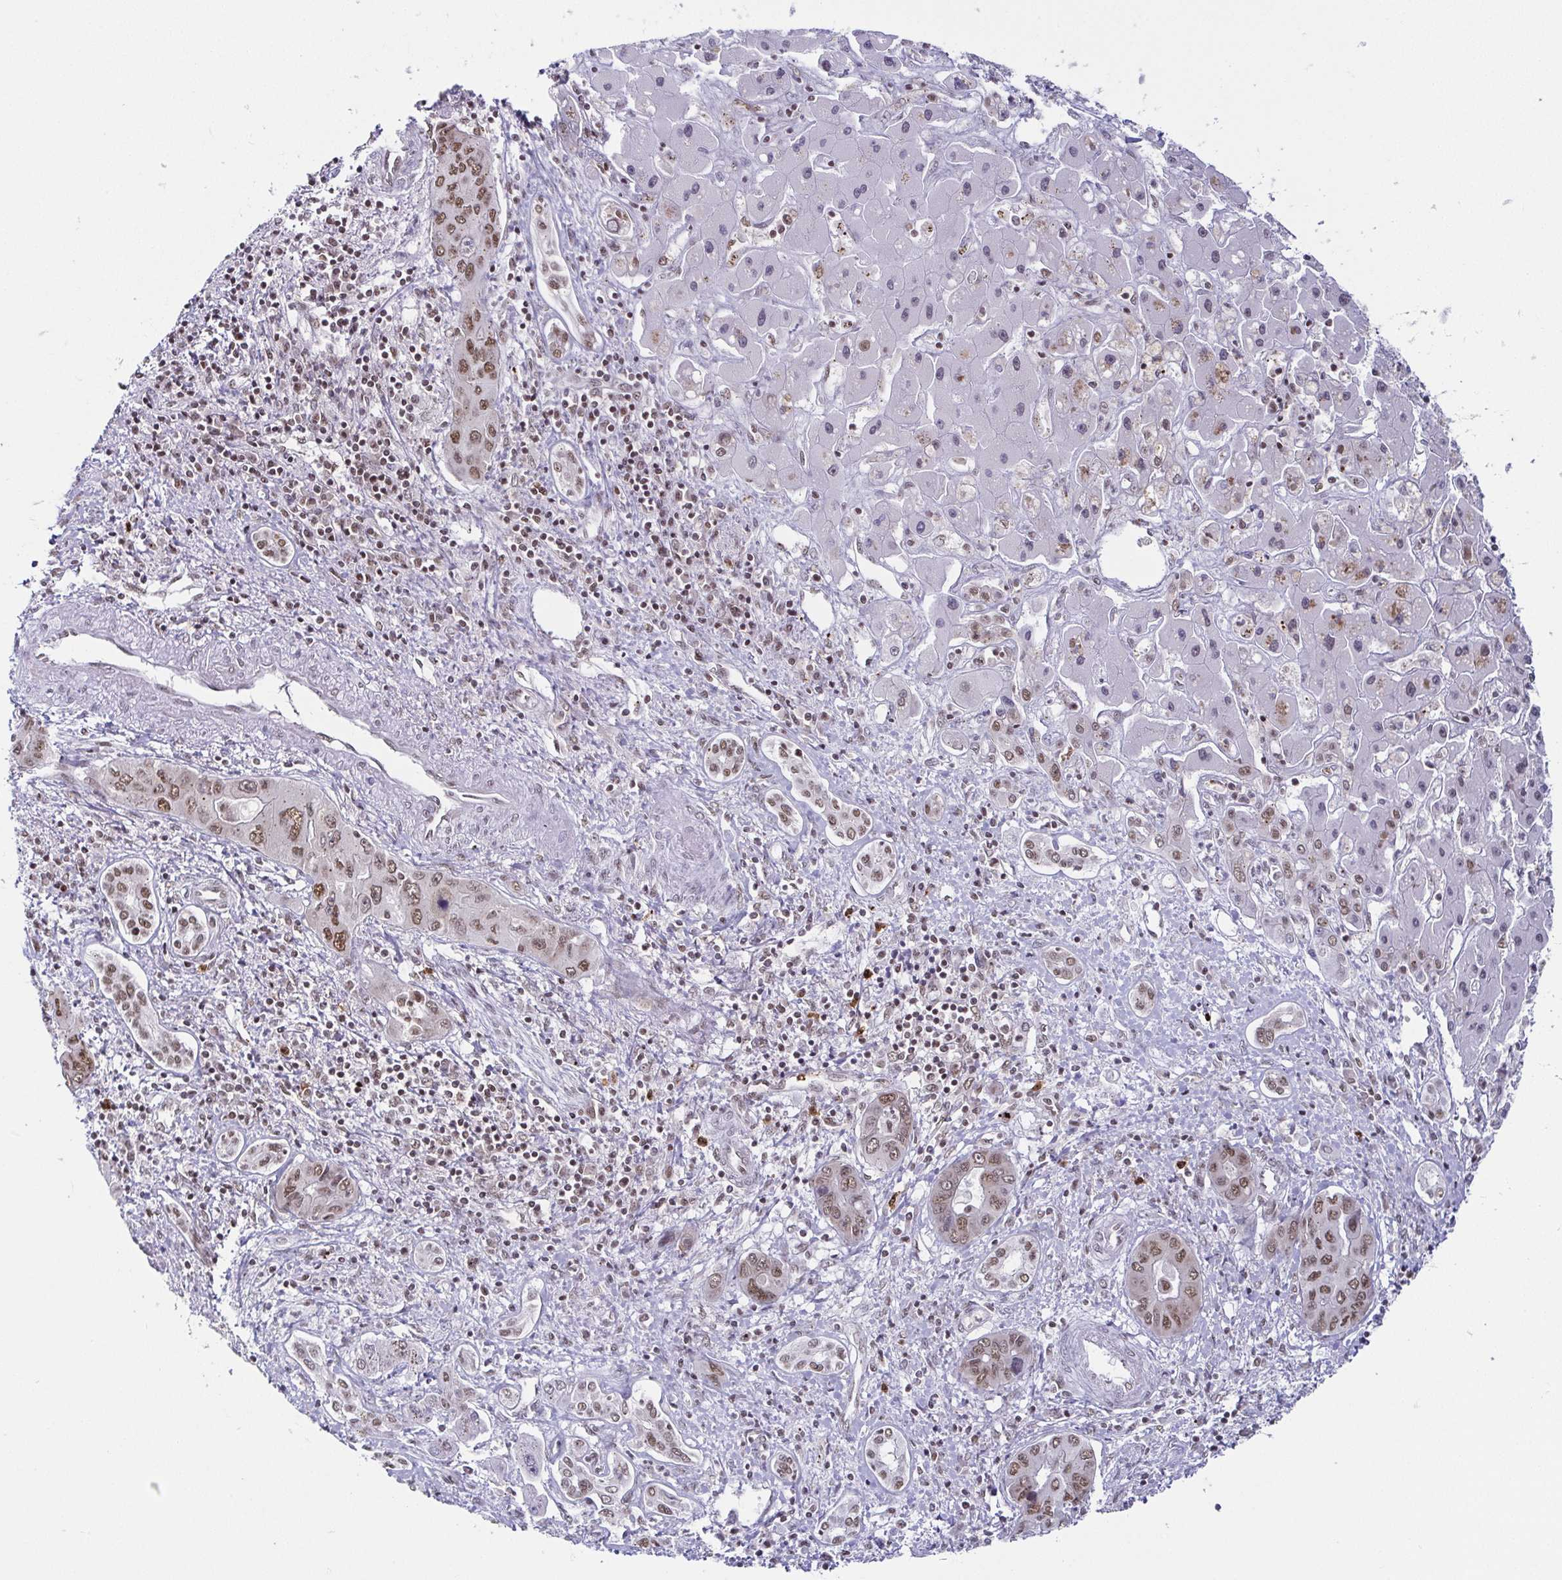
{"staining": {"intensity": "moderate", "quantity": ">75%", "location": "nuclear"}, "tissue": "liver cancer", "cell_type": "Tumor cells", "image_type": "cancer", "snomed": [{"axis": "morphology", "description": "Cholangiocarcinoma"}, {"axis": "topography", "description": "Liver"}], "caption": "Immunohistochemical staining of cholangiocarcinoma (liver) shows moderate nuclear protein positivity in about >75% of tumor cells.", "gene": "EWSR1", "patient": {"sex": "male", "age": 67}}